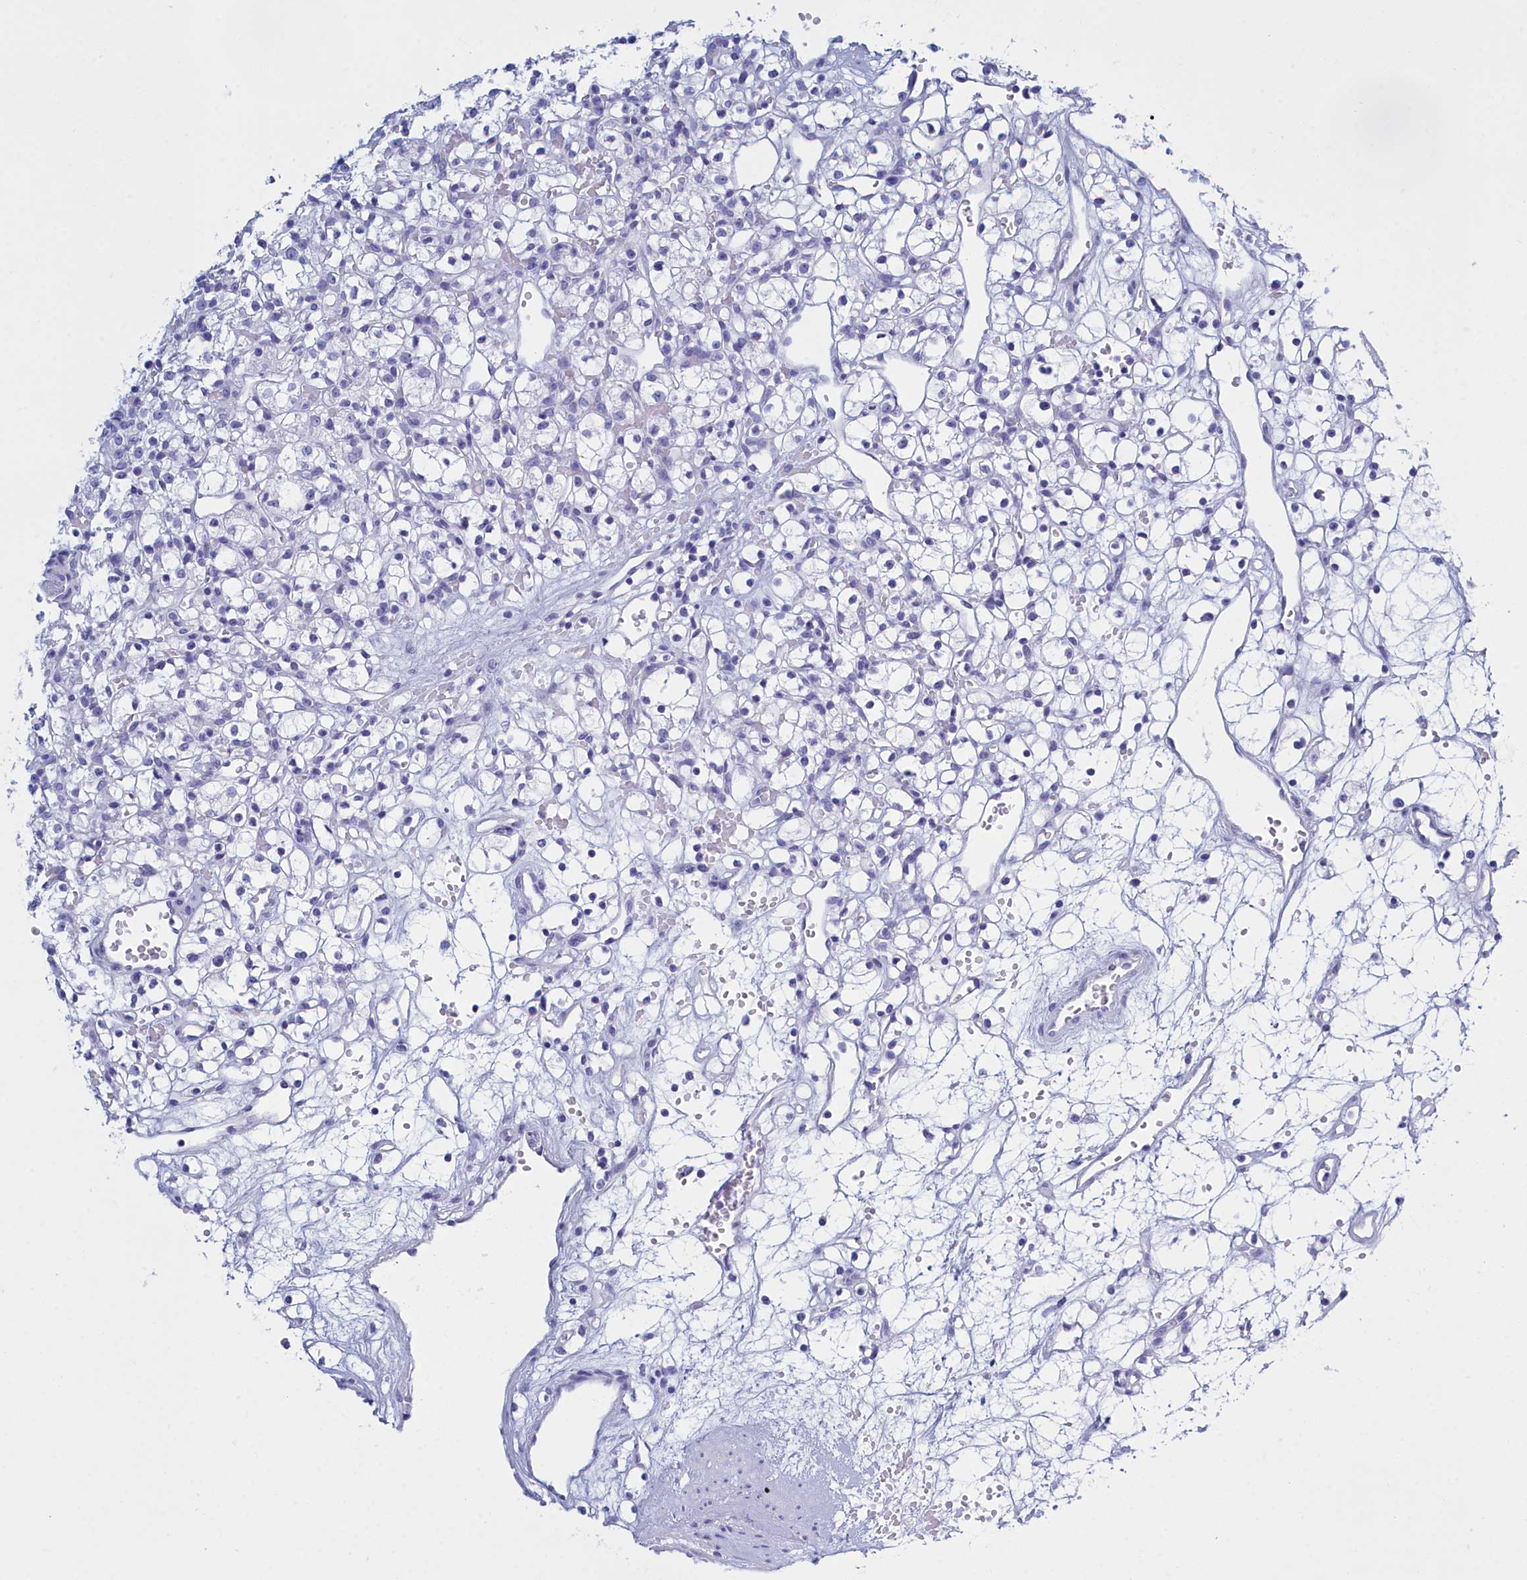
{"staining": {"intensity": "negative", "quantity": "none", "location": "none"}, "tissue": "renal cancer", "cell_type": "Tumor cells", "image_type": "cancer", "snomed": [{"axis": "morphology", "description": "Adenocarcinoma, NOS"}, {"axis": "topography", "description": "Kidney"}], "caption": "Protein analysis of renal cancer (adenocarcinoma) exhibits no significant expression in tumor cells. Brightfield microscopy of immunohistochemistry stained with DAB (brown) and hematoxylin (blue), captured at high magnification.", "gene": "TMEM97", "patient": {"sex": "female", "age": 59}}